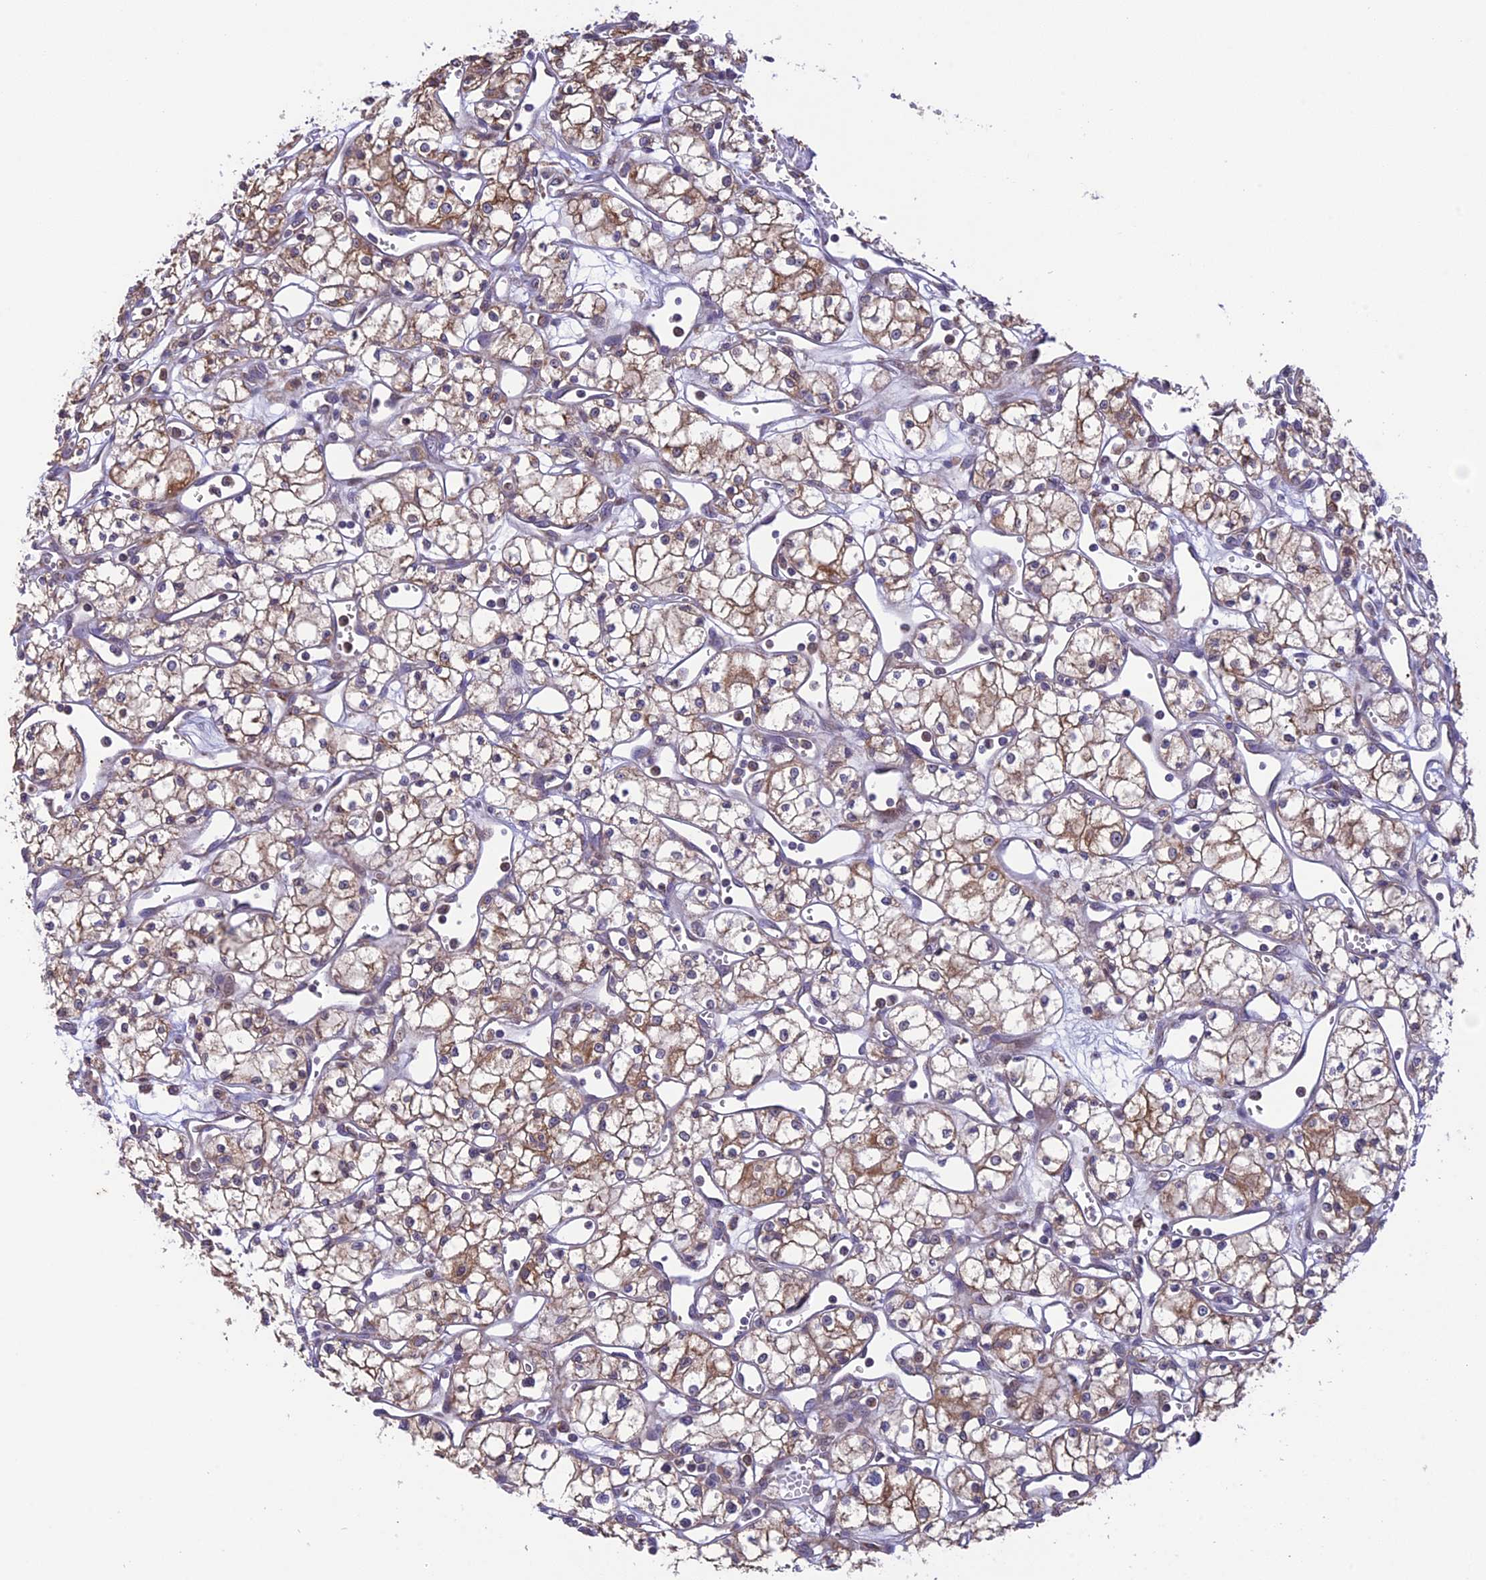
{"staining": {"intensity": "weak", "quantity": ">75%", "location": "cytoplasmic/membranous"}, "tissue": "renal cancer", "cell_type": "Tumor cells", "image_type": "cancer", "snomed": [{"axis": "morphology", "description": "Adenocarcinoma, NOS"}, {"axis": "topography", "description": "Kidney"}], "caption": "The photomicrograph exhibits immunohistochemical staining of renal cancer. There is weak cytoplasmic/membranous expression is identified in approximately >75% of tumor cells.", "gene": "DMRTA2", "patient": {"sex": "male", "age": 59}}